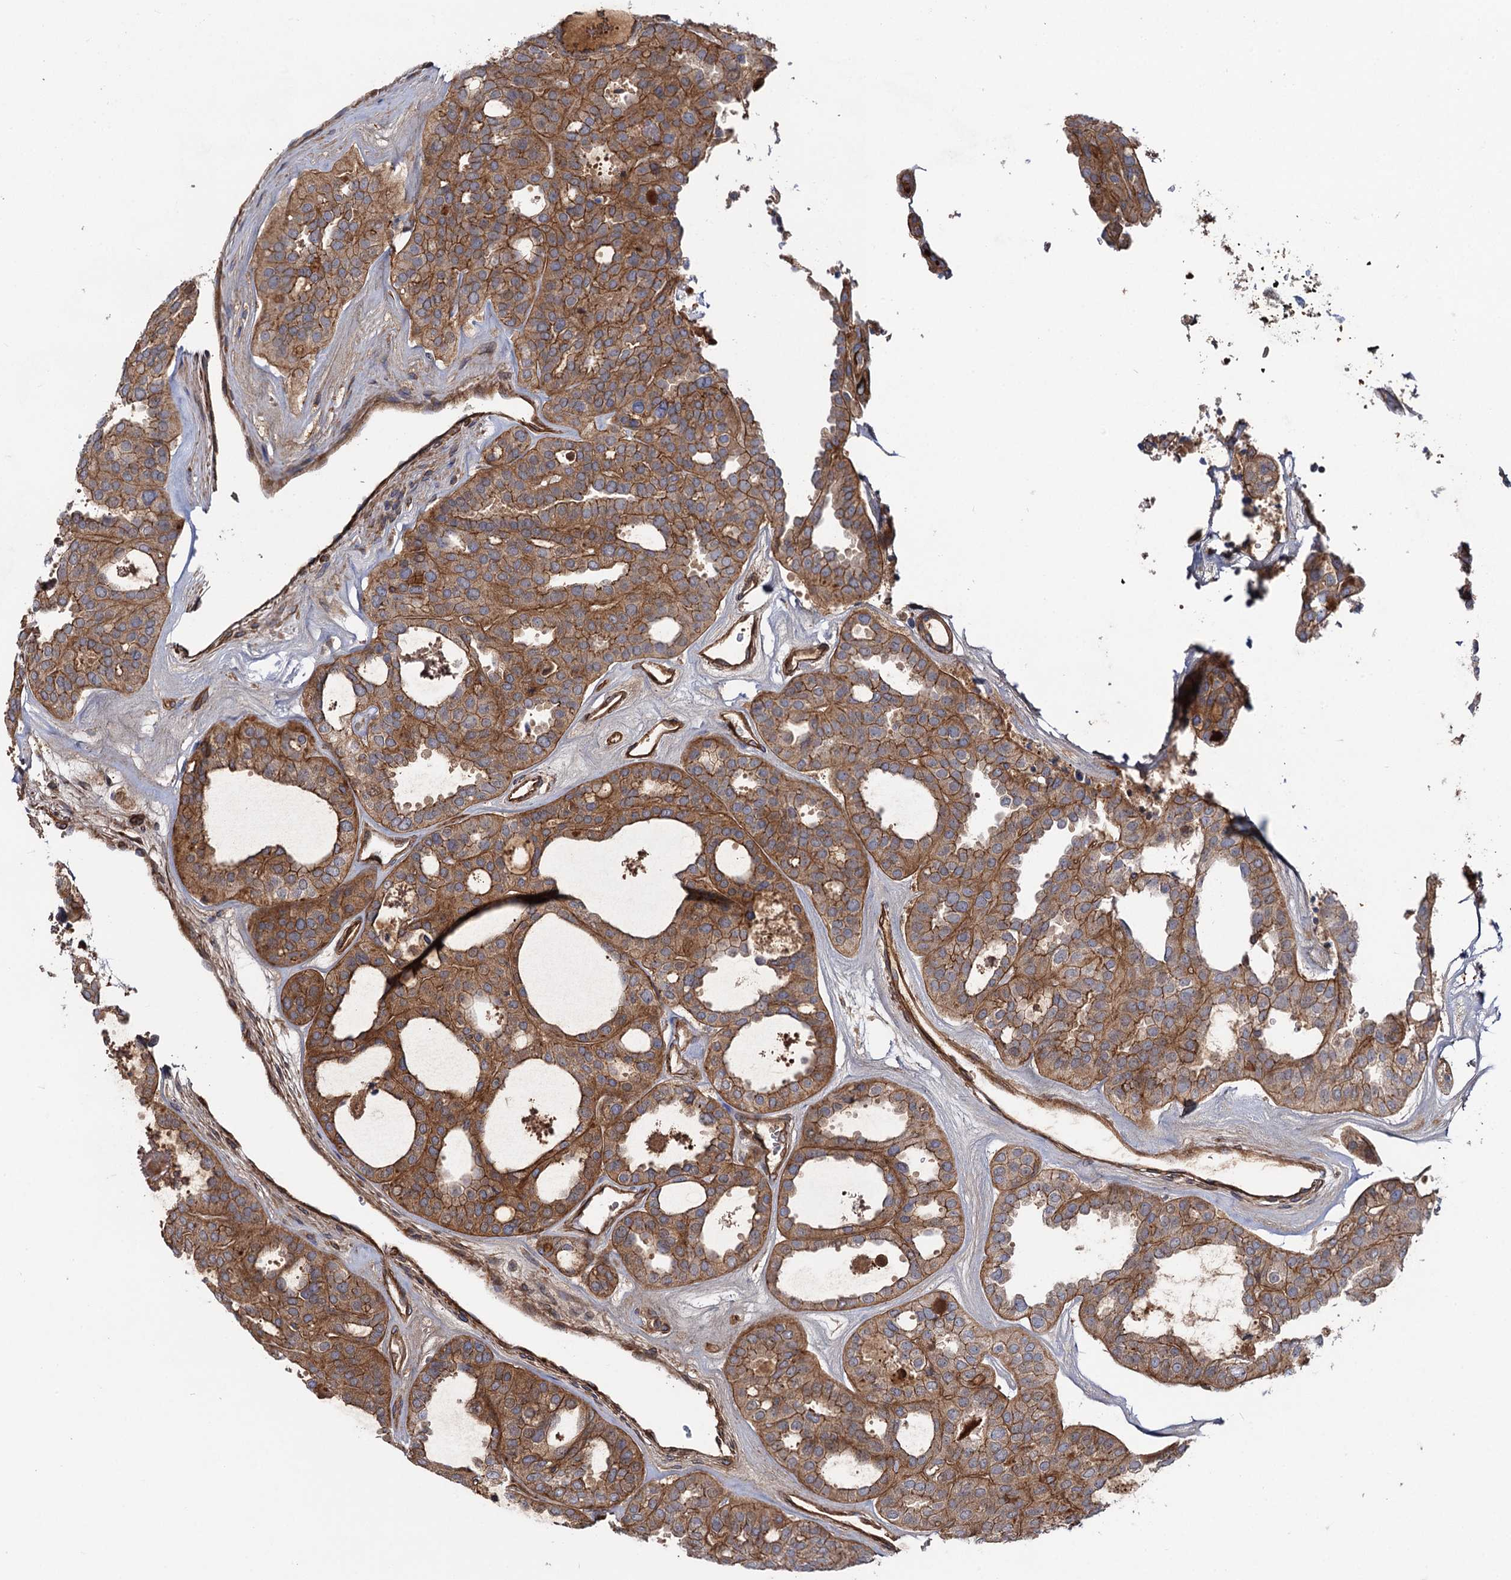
{"staining": {"intensity": "moderate", "quantity": ">75%", "location": "cytoplasmic/membranous"}, "tissue": "thyroid cancer", "cell_type": "Tumor cells", "image_type": "cancer", "snomed": [{"axis": "morphology", "description": "Follicular adenoma carcinoma, NOS"}, {"axis": "topography", "description": "Thyroid gland"}], "caption": "An immunohistochemistry image of tumor tissue is shown. Protein staining in brown highlights moderate cytoplasmic/membranous positivity in thyroid cancer within tumor cells.", "gene": "CIP2A", "patient": {"sex": "male", "age": 75}}